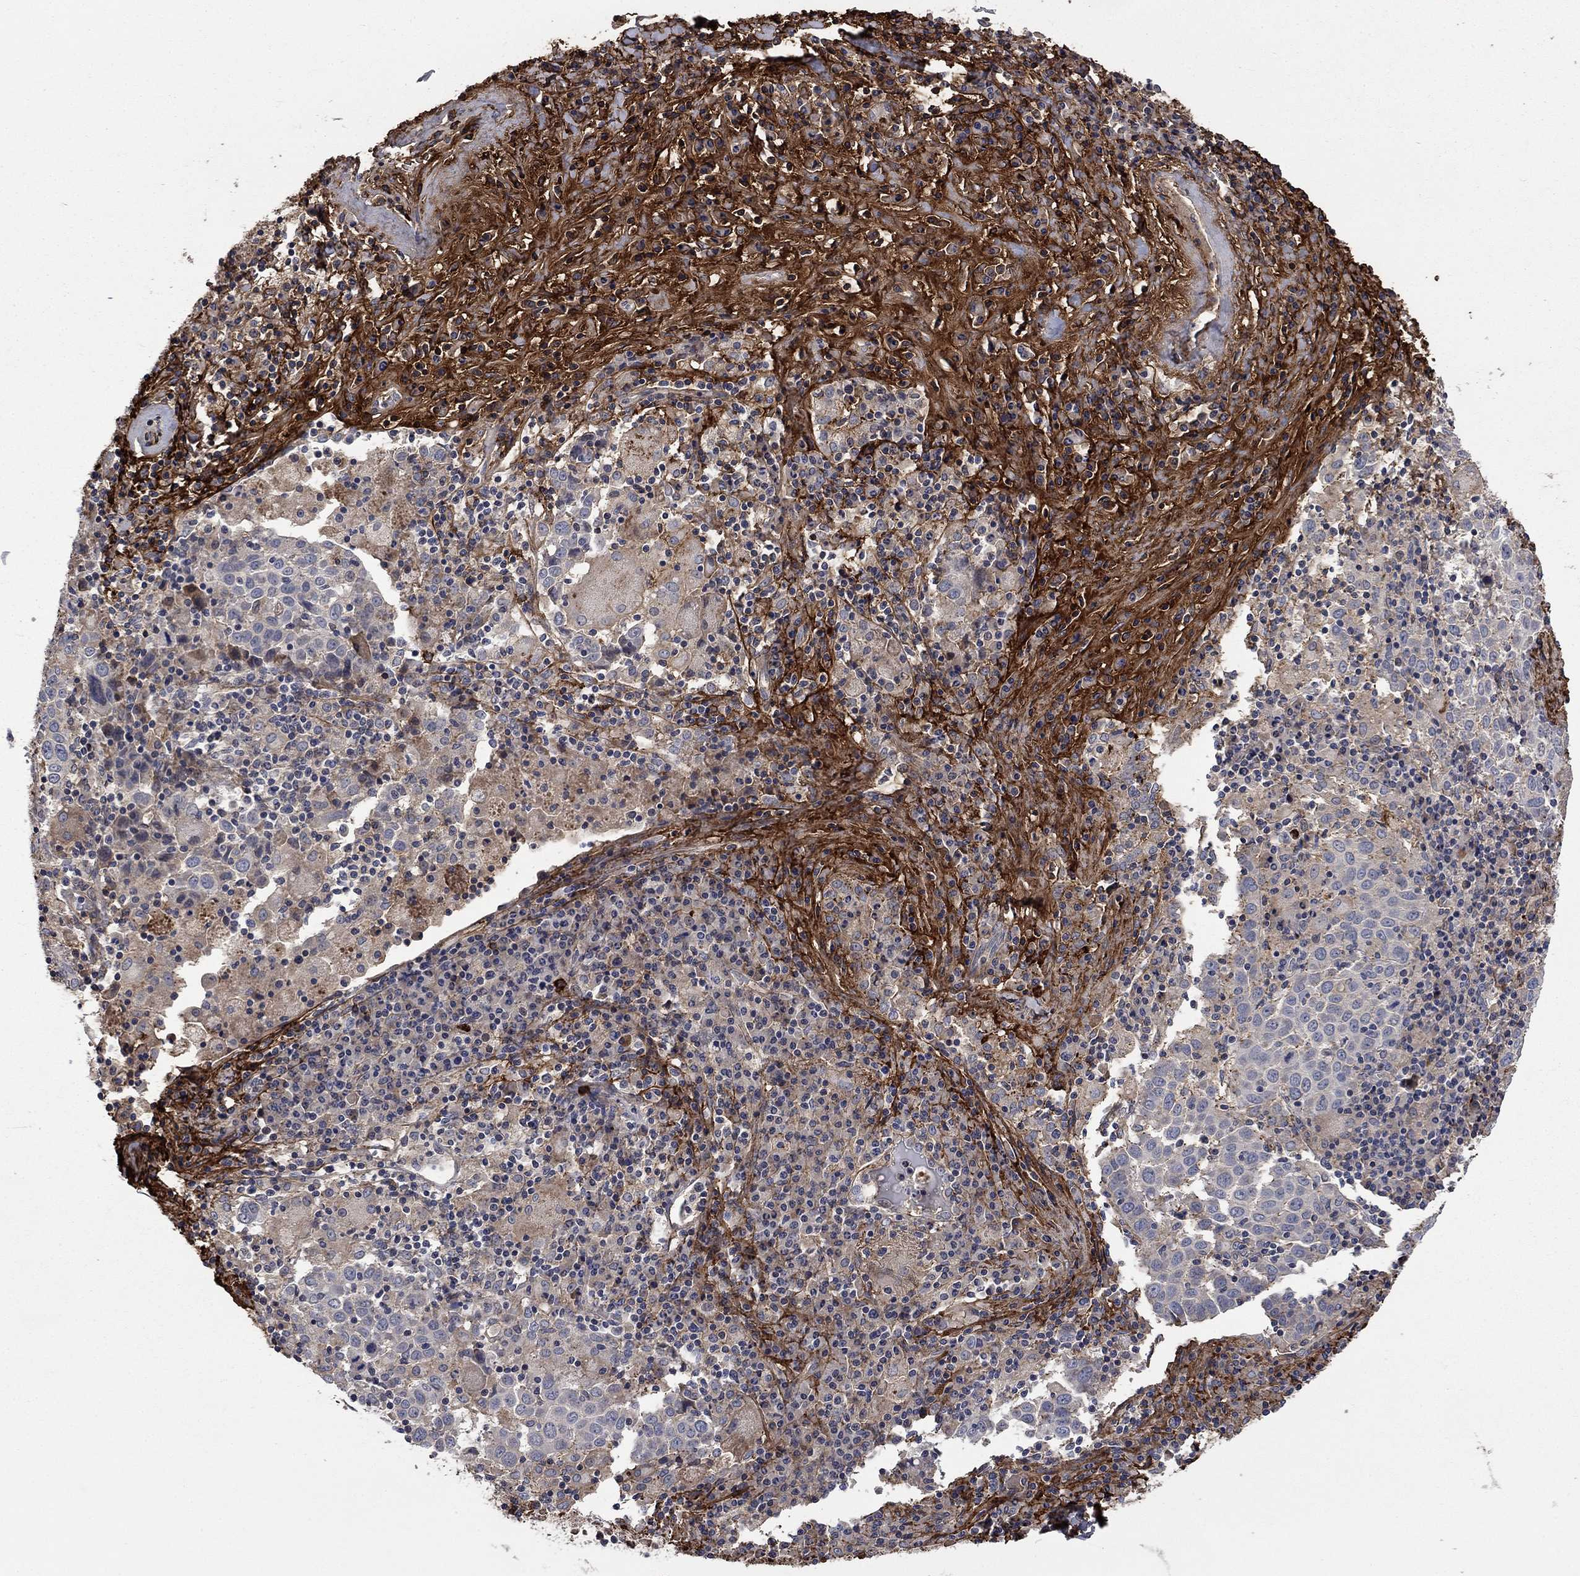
{"staining": {"intensity": "negative", "quantity": "none", "location": "none"}, "tissue": "lung cancer", "cell_type": "Tumor cells", "image_type": "cancer", "snomed": [{"axis": "morphology", "description": "Squamous cell carcinoma, NOS"}, {"axis": "topography", "description": "Lung"}], "caption": "Immunohistochemical staining of human lung cancer (squamous cell carcinoma) displays no significant expression in tumor cells.", "gene": "VCAN", "patient": {"sex": "male", "age": 57}}